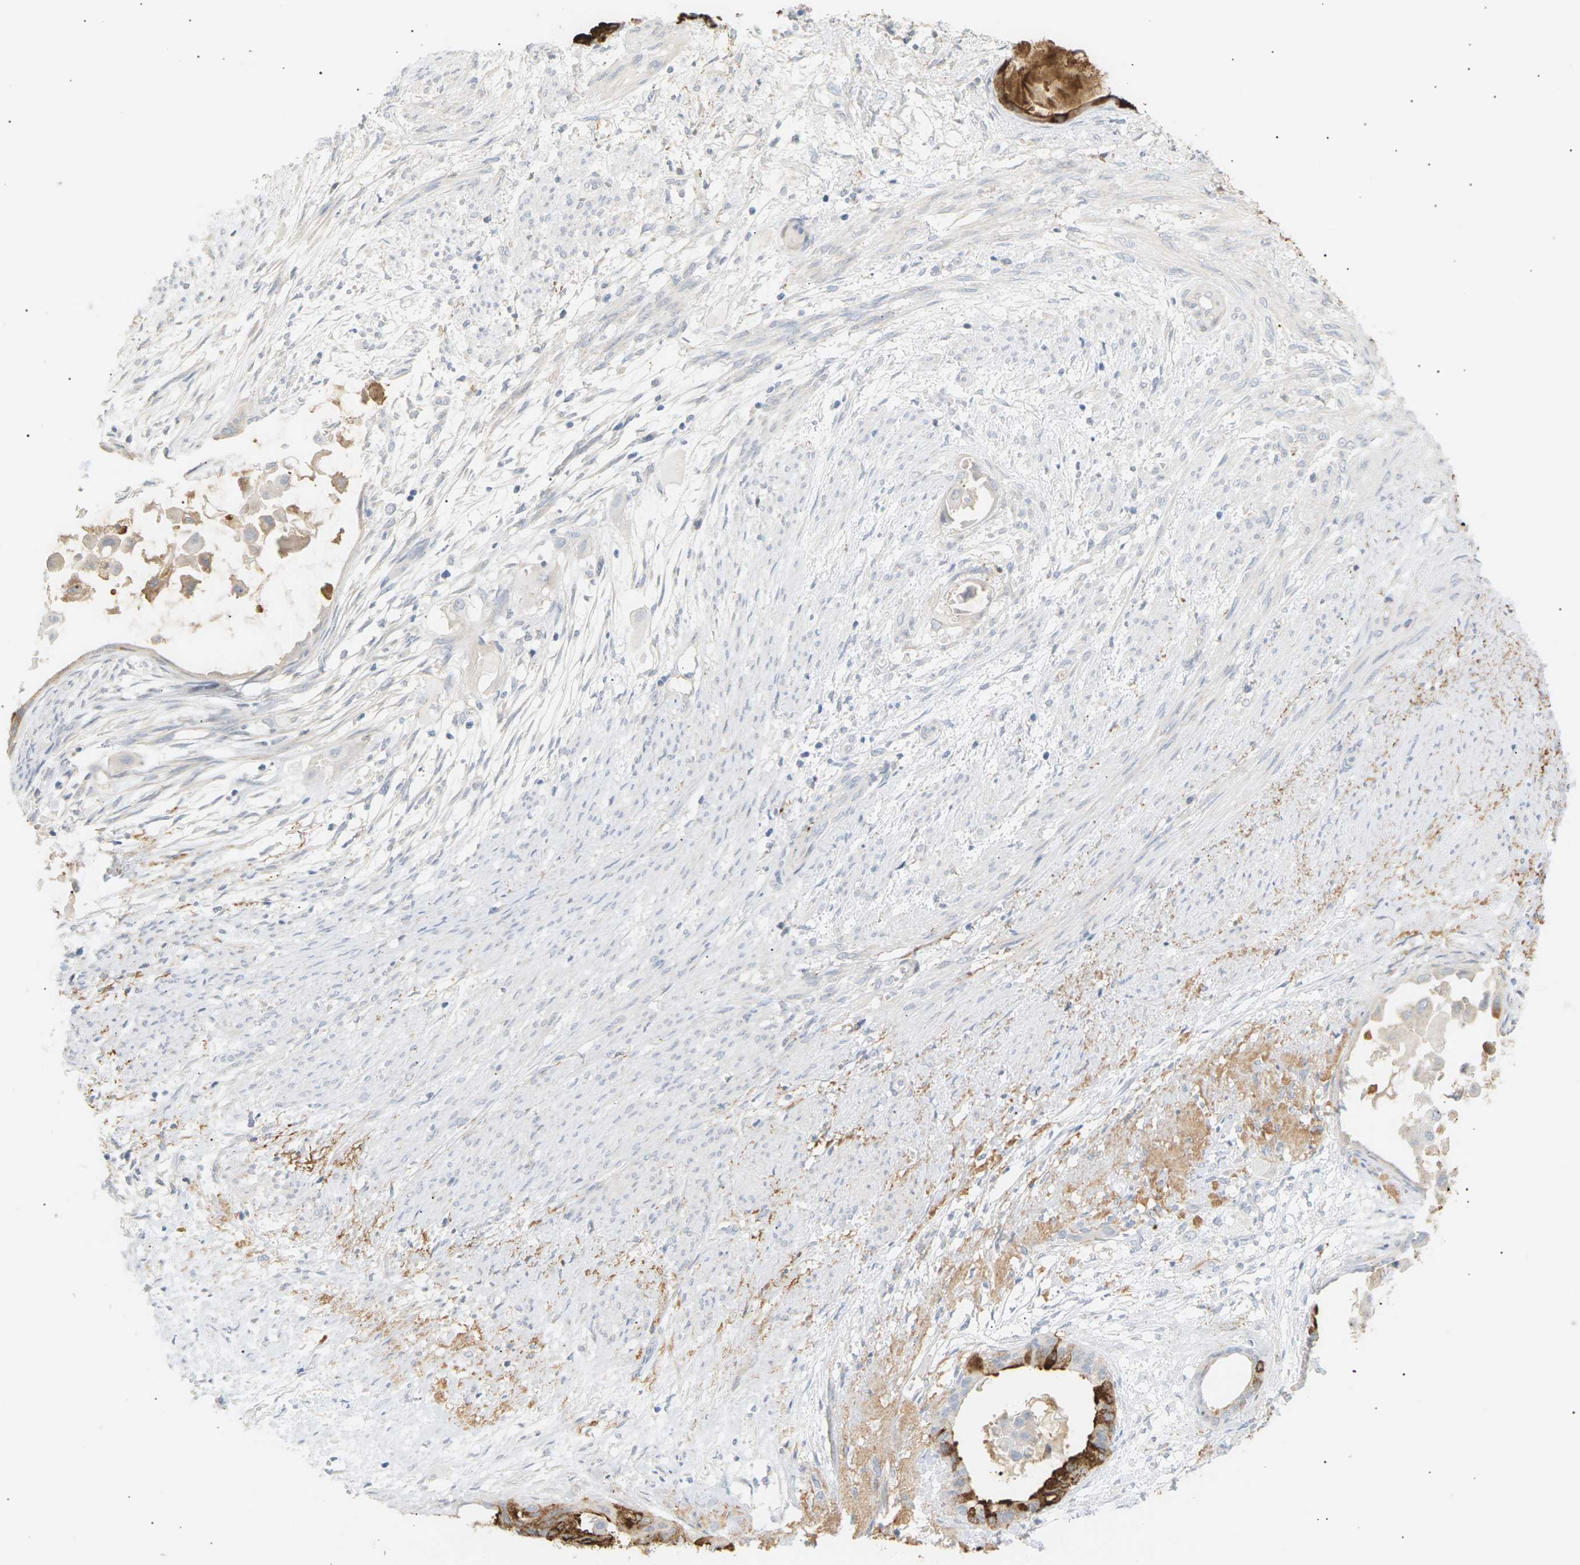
{"staining": {"intensity": "strong", "quantity": "25%-75%", "location": "cytoplasmic/membranous"}, "tissue": "cervical cancer", "cell_type": "Tumor cells", "image_type": "cancer", "snomed": [{"axis": "morphology", "description": "Normal tissue, NOS"}, {"axis": "morphology", "description": "Adenocarcinoma, NOS"}, {"axis": "topography", "description": "Cervix"}, {"axis": "topography", "description": "Endometrium"}], "caption": "DAB (3,3'-diaminobenzidine) immunohistochemical staining of cervical cancer (adenocarcinoma) shows strong cytoplasmic/membranous protein positivity in about 25%-75% of tumor cells. The staining was performed using DAB (3,3'-diaminobenzidine) to visualize the protein expression in brown, while the nuclei were stained in blue with hematoxylin (Magnification: 20x).", "gene": "CLU", "patient": {"sex": "female", "age": 86}}